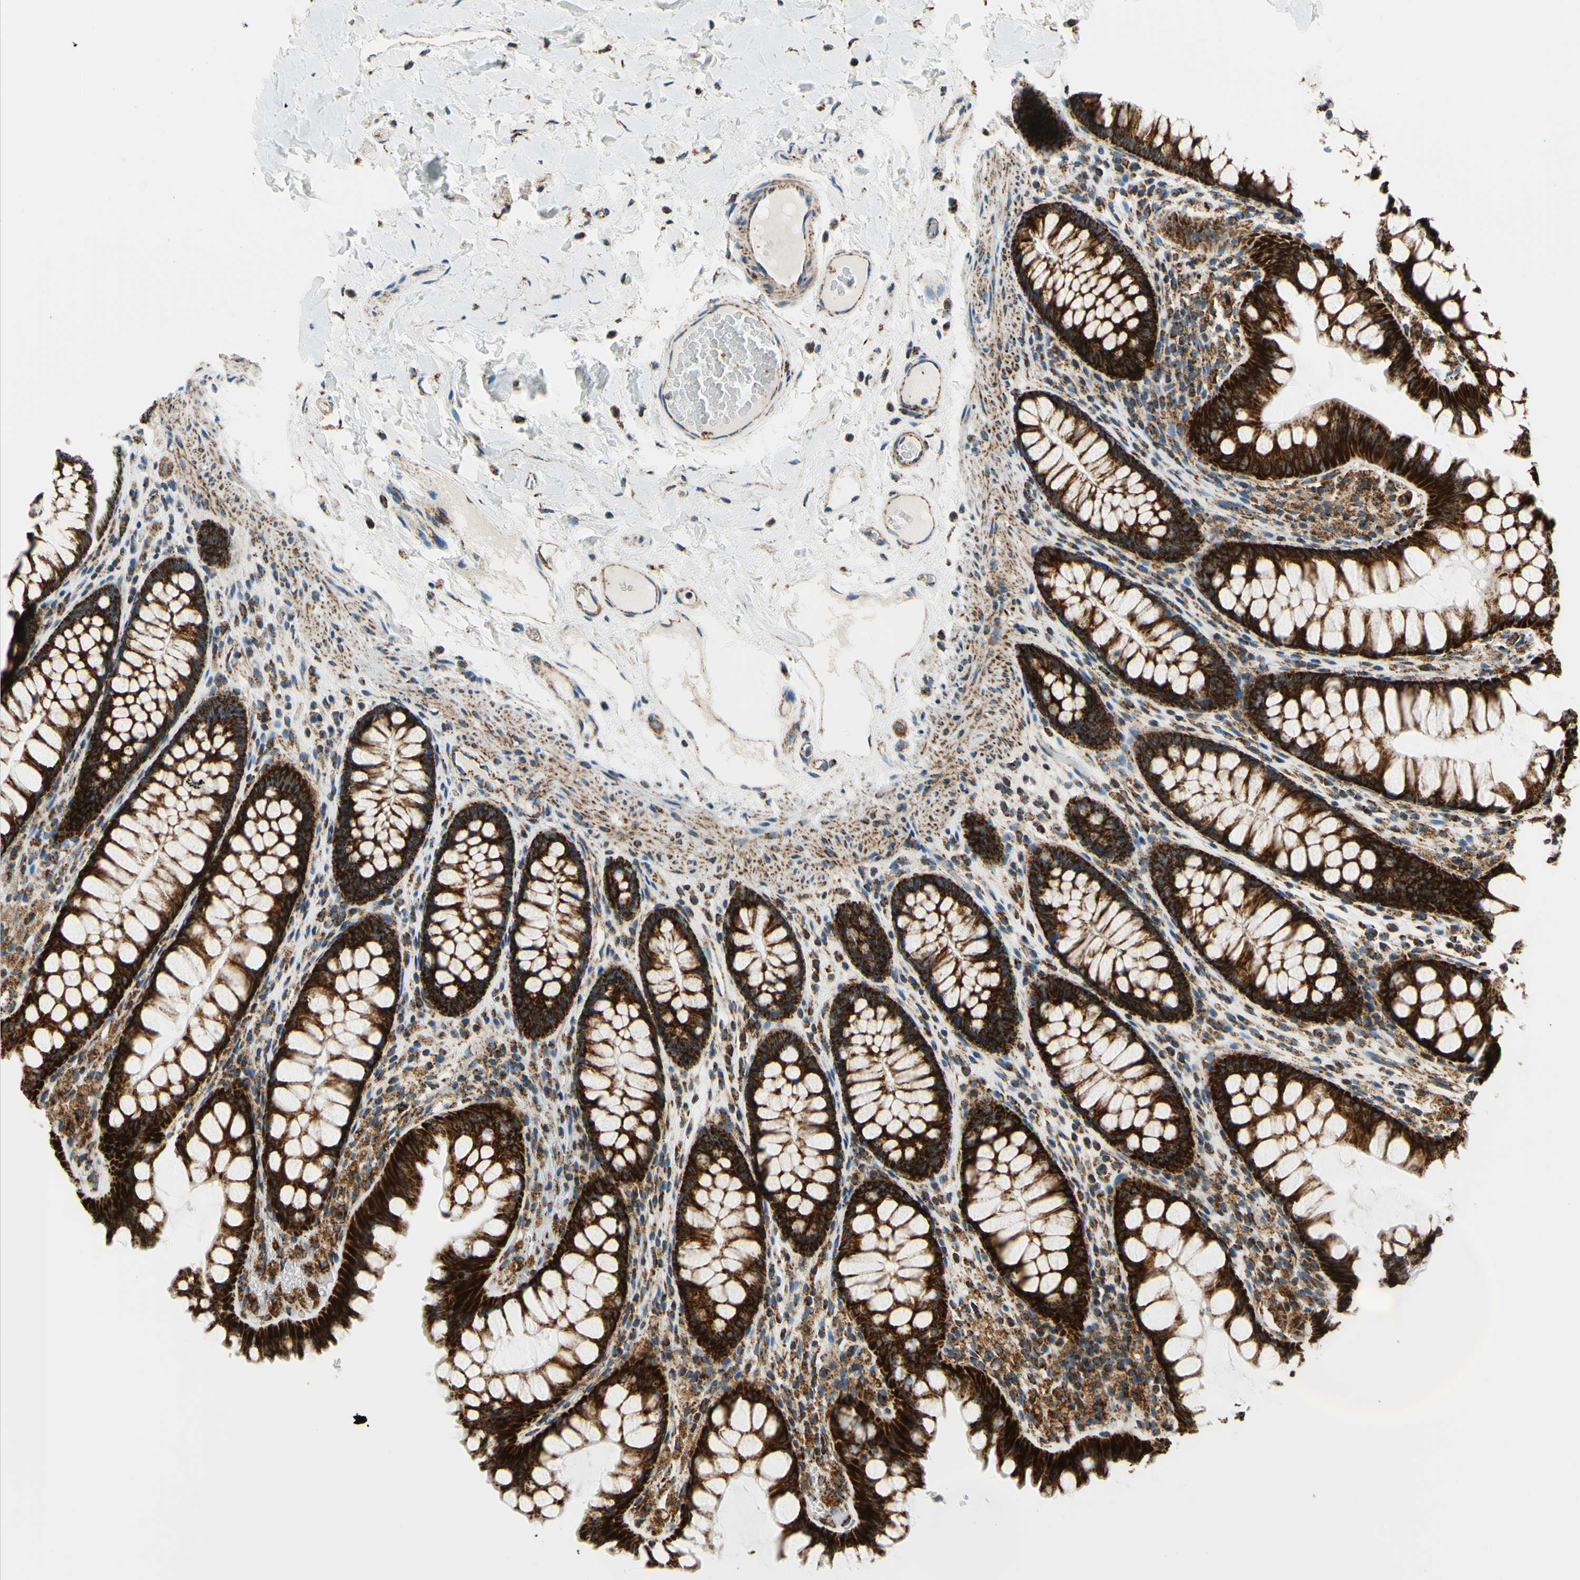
{"staining": {"intensity": "moderate", "quantity": "25%-75%", "location": "cytoplasmic/membranous"}, "tissue": "colon", "cell_type": "Endothelial cells", "image_type": "normal", "snomed": [{"axis": "morphology", "description": "Normal tissue, NOS"}, {"axis": "topography", "description": "Colon"}], "caption": "This image demonstrates immunohistochemistry staining of benign human colon, with medium moderate cytoplasmic/membranous positivity in about 25%-75% of endothelial cells.", "gene": "MAVS", "patient": {"sex": "female", "age": 55}}